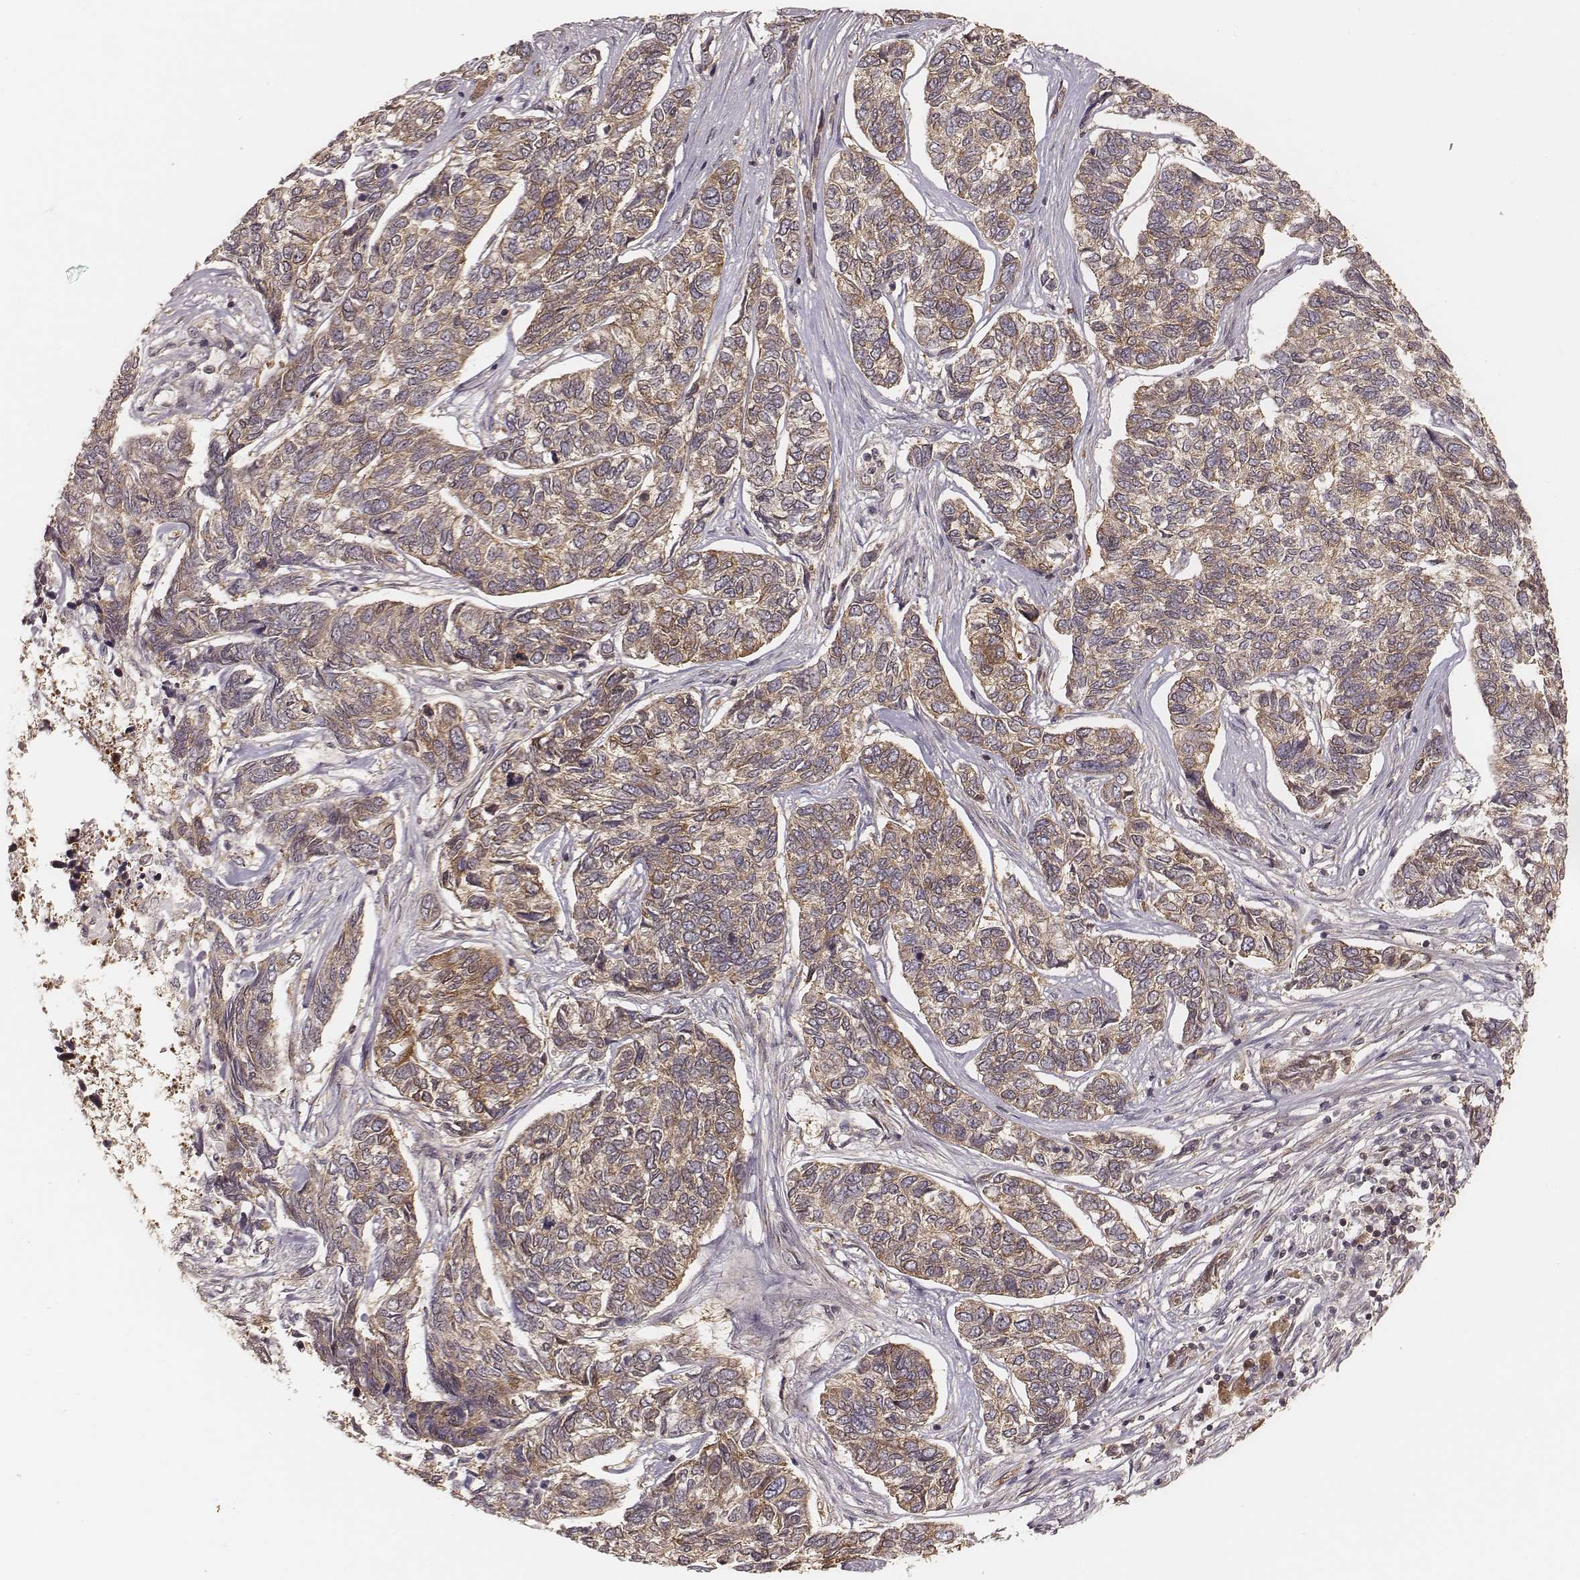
{"staining": {"intensity": "weak", "quantity": ">75%", "location": "cytoplasmic/membranous"}, "tissue": "skin cancer", "cell_type": "Tumor cells", "image_type": "cancer", "snomed": [{"axis": "morphology", "description": "Basal cell carcinoma"}, {"axis": "topography", "description": "Skin"}], "caption": "Human skin cancer (basal cell carcinoma) stained with a brown dye displays weak cytoplasmic/membranous positive staining in about >75% of tumor cells.", "gene": "CARS1", "patient": {"sex": "female", "age": 65}}